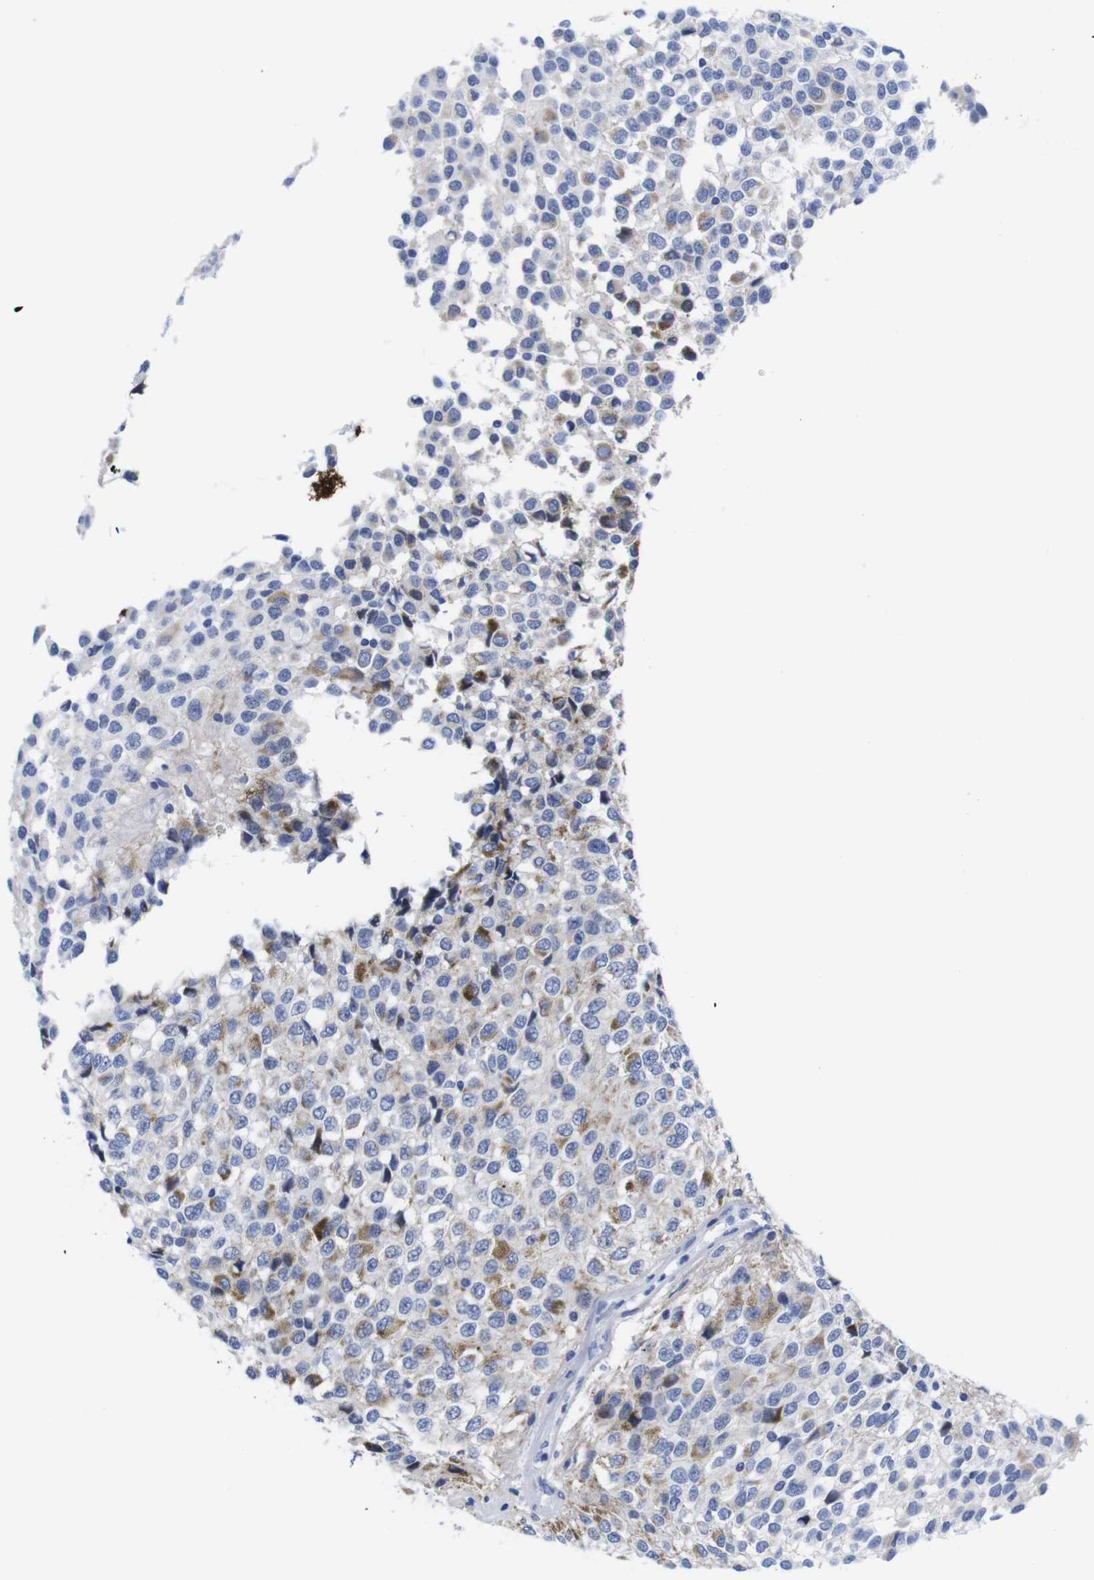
{"staining": {"intensity": "moderate", "quantity": "<25%", "location": "cytoplasmic/membranous"}, "tissue": "glioma", "cell_type": "Tumor cells", "image_type": "cancer", "snomed": [{"axis": "morphology", "description": "Glioma, malignant, High grade"}, {"axis": "topography", "description": "Brain"}], "caption": "Approximately <25% of tumor cells in human glioma display moderate cytoplasmic/membranous protein expression as visualized by brown immunohistochemical staining.", "gene": "LRRC55", "patient": {"sex": "male", "age": 32}}